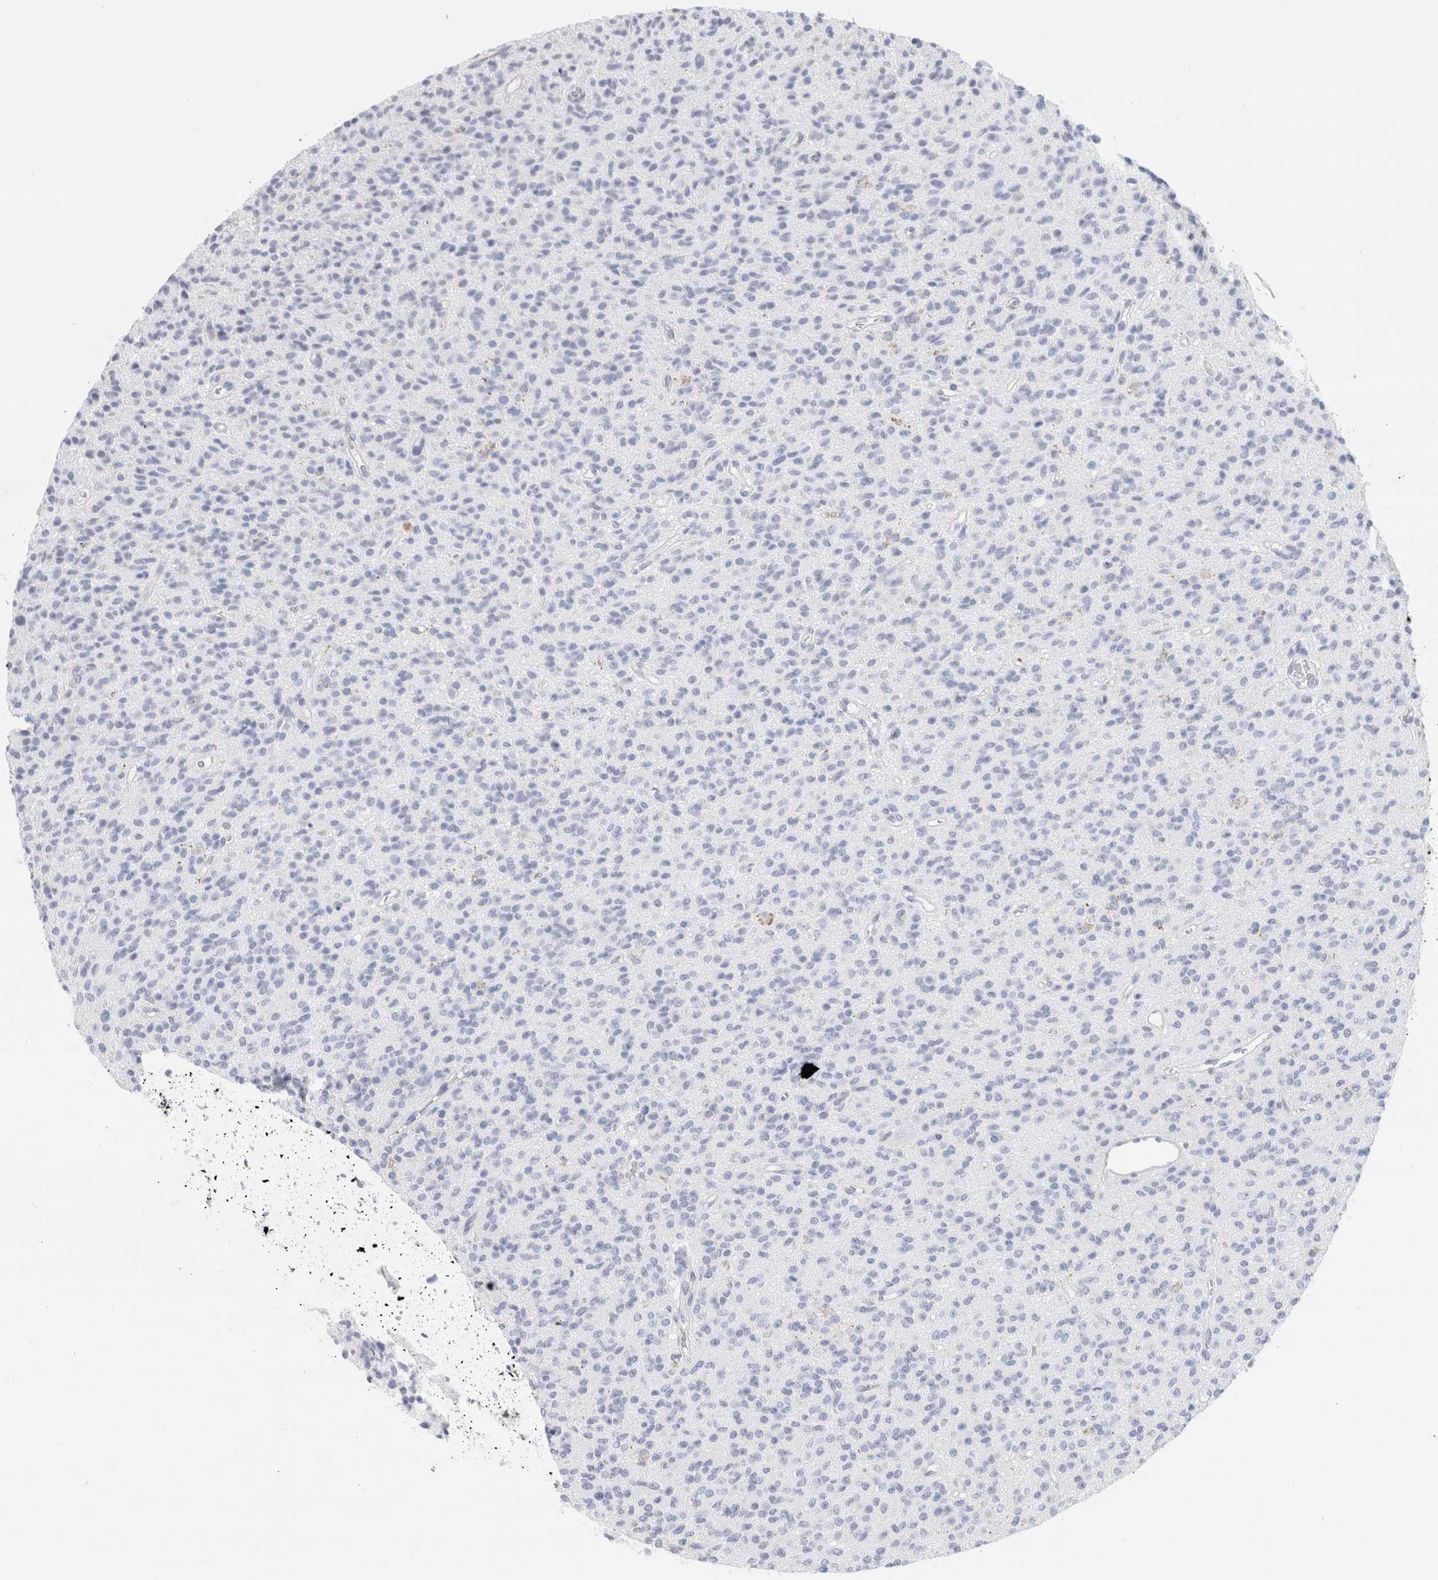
{"staining": {"intensity": "negative", "quantity": "none", "location": "none"}, "tissue": "glioma", "cell_type": "Tumor cells", "image_type": "cancer", "snomed": [{"axis": "morphology", "description": "Glioma, malignant, High grade"}, {"axis": "topography", "description": "Brain"}], "caption": "High power microscopy histopathology image of an immunohistochemistry (IHC) image of glioma, revealing no significant expression in tumor cells. (DAB (3,3'-diaminobenzidine) IHC with hematoxylin counter stain).", "gene": "ECHDC2", "patient": {"sex": "male", "age": 34}}